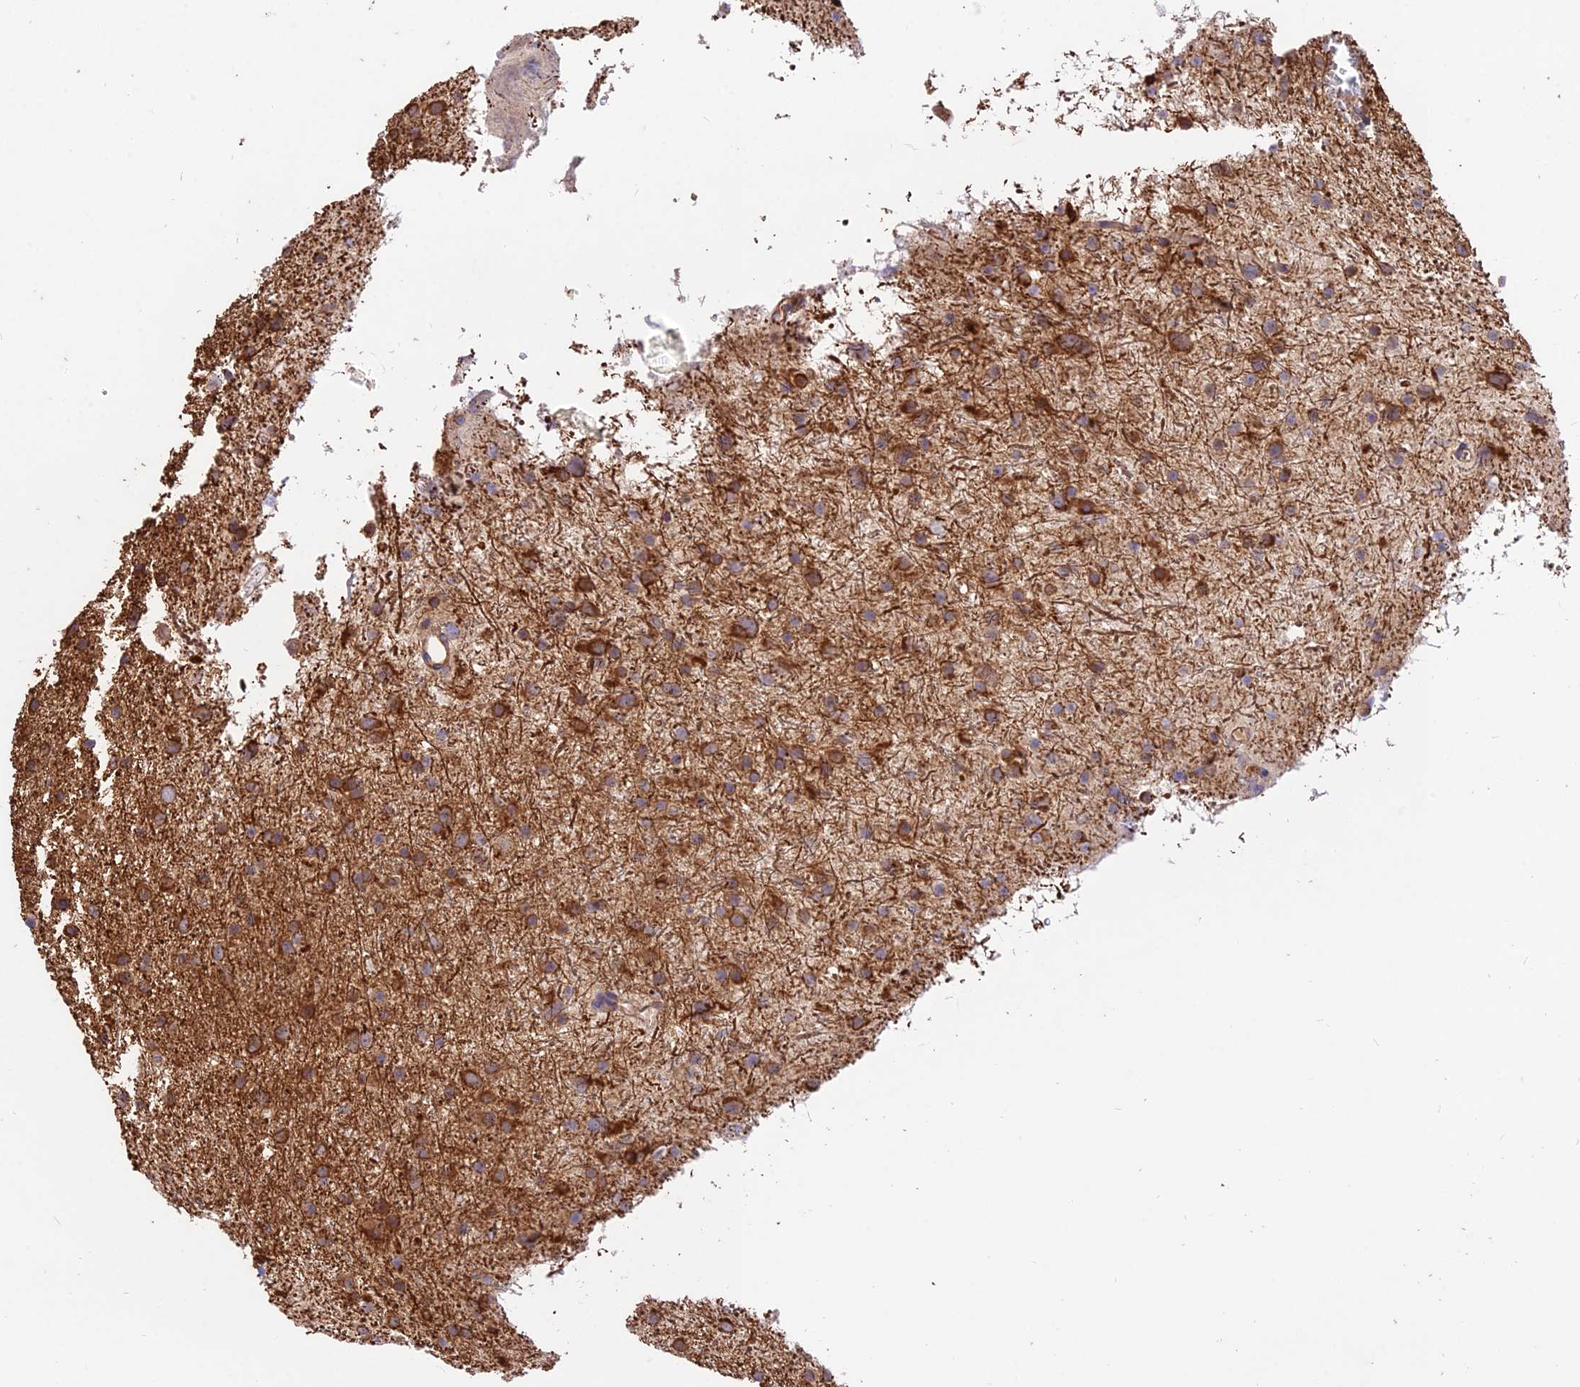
{"staining": {"intensity": "moderate", "quantity": ">75%", "location": "cytoplasmic/membranous"}, "tissue": "glioma", "cell_type": "Tumor cells", "image_type": "cancer", "snomed": [{"axis": "morphology", "description": "Glioma, malignant, Low grade"}, {"axis": "topography", "description": "Cerebral cortex"}], "caption": "Immunohistochemical staining of glioma shows moderate cytoplasmic/membranous protein staining in approximately >75% of tumor cells.", "gene": "SDHD", "patient": {"sex": "female", "age": 39}}